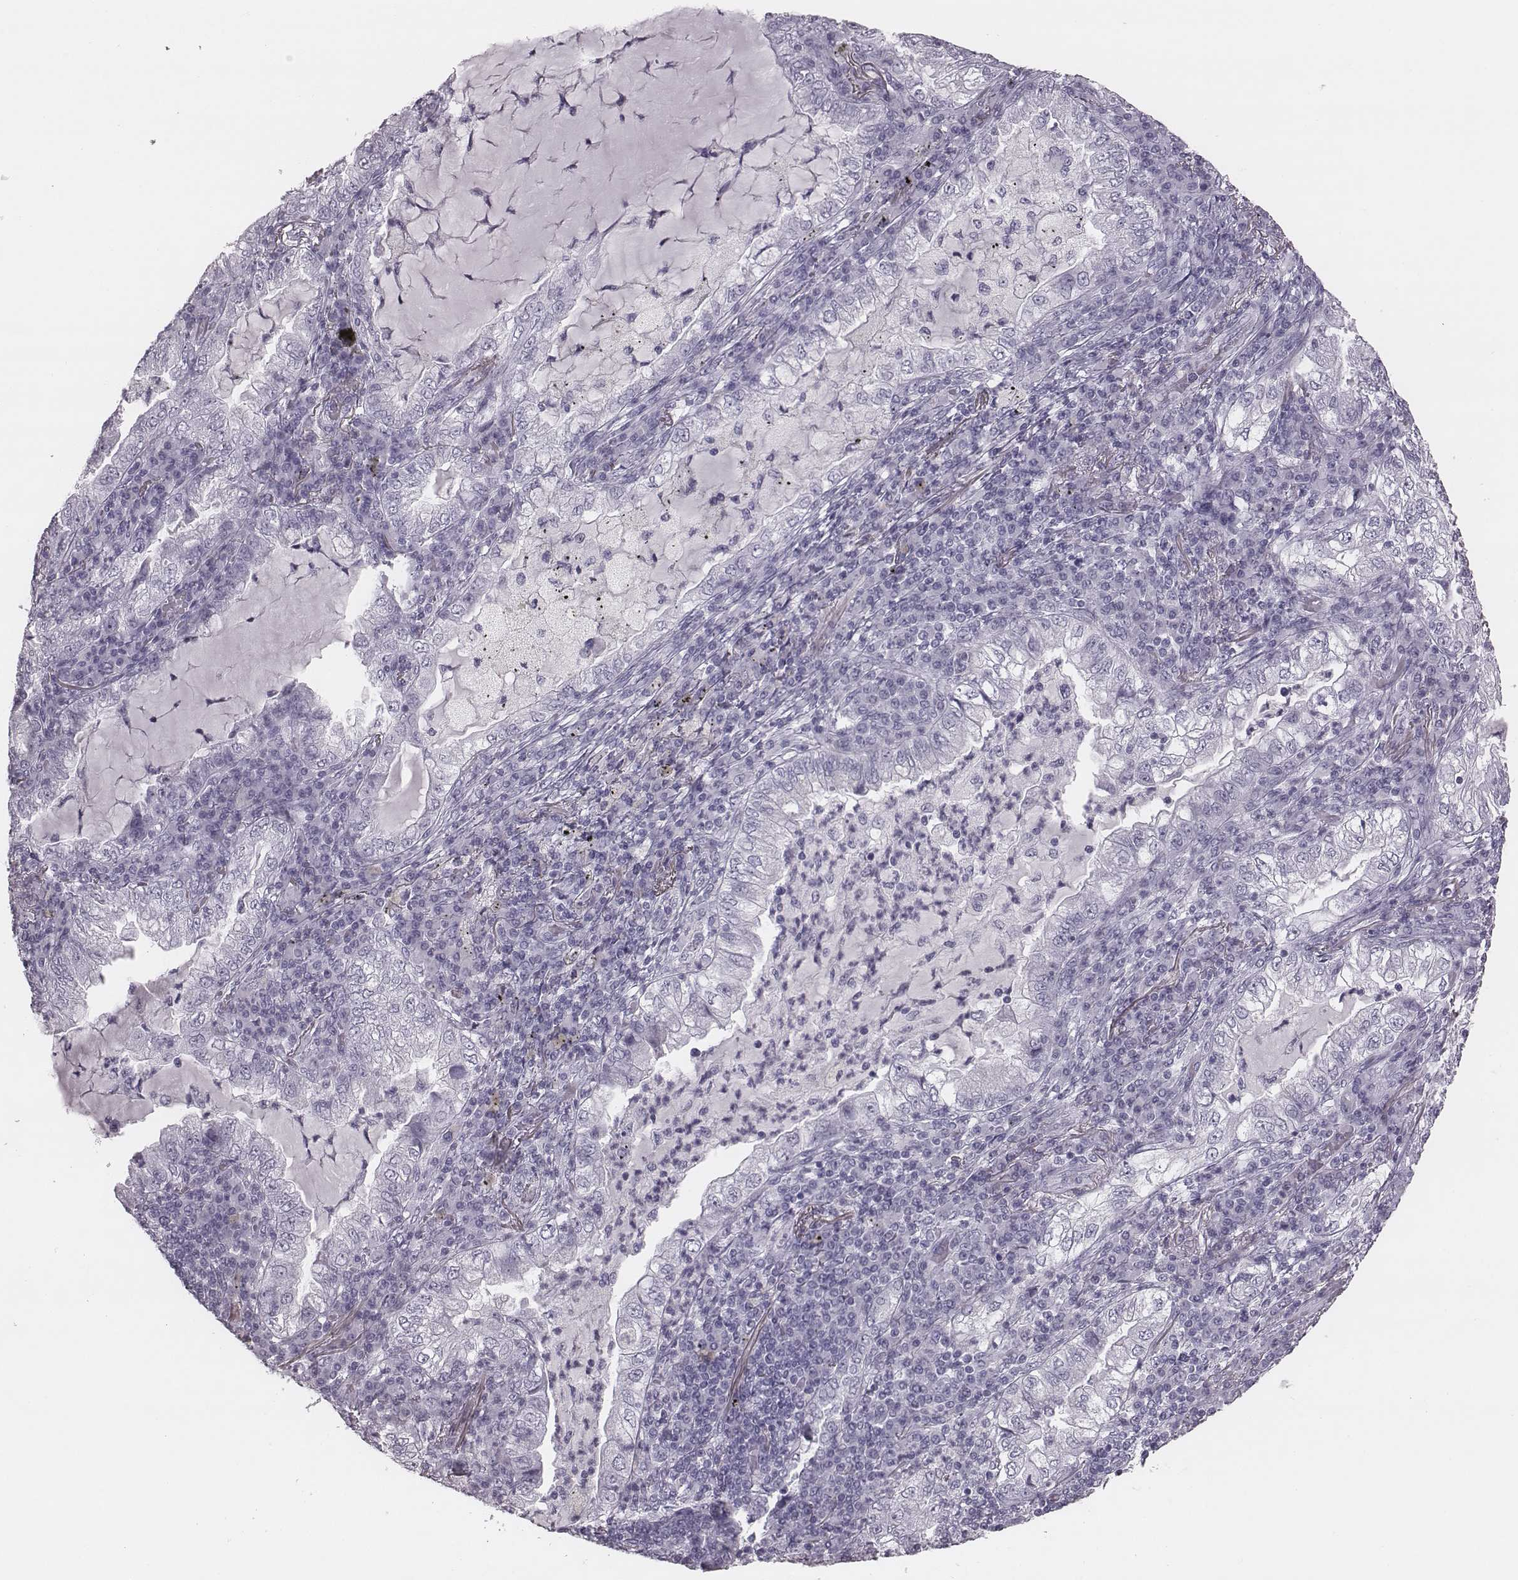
{"staining": {"intensity": "negative", "quantity": "none", "location": "none"}, "tissue": "lung cancer", "cell_type": "Tumor cells", "image_type": "cancer", "snomed": [{"axis": "morphology", "description": "Adenocarcinoma, NOS"}, {"axis": "topography", "description": "Lung"}], "caption": "Tumor cells are negative for protein expression in human lung cancer.", "gene": "KRT74", "patient": {"sex": "female", "age": 73}}